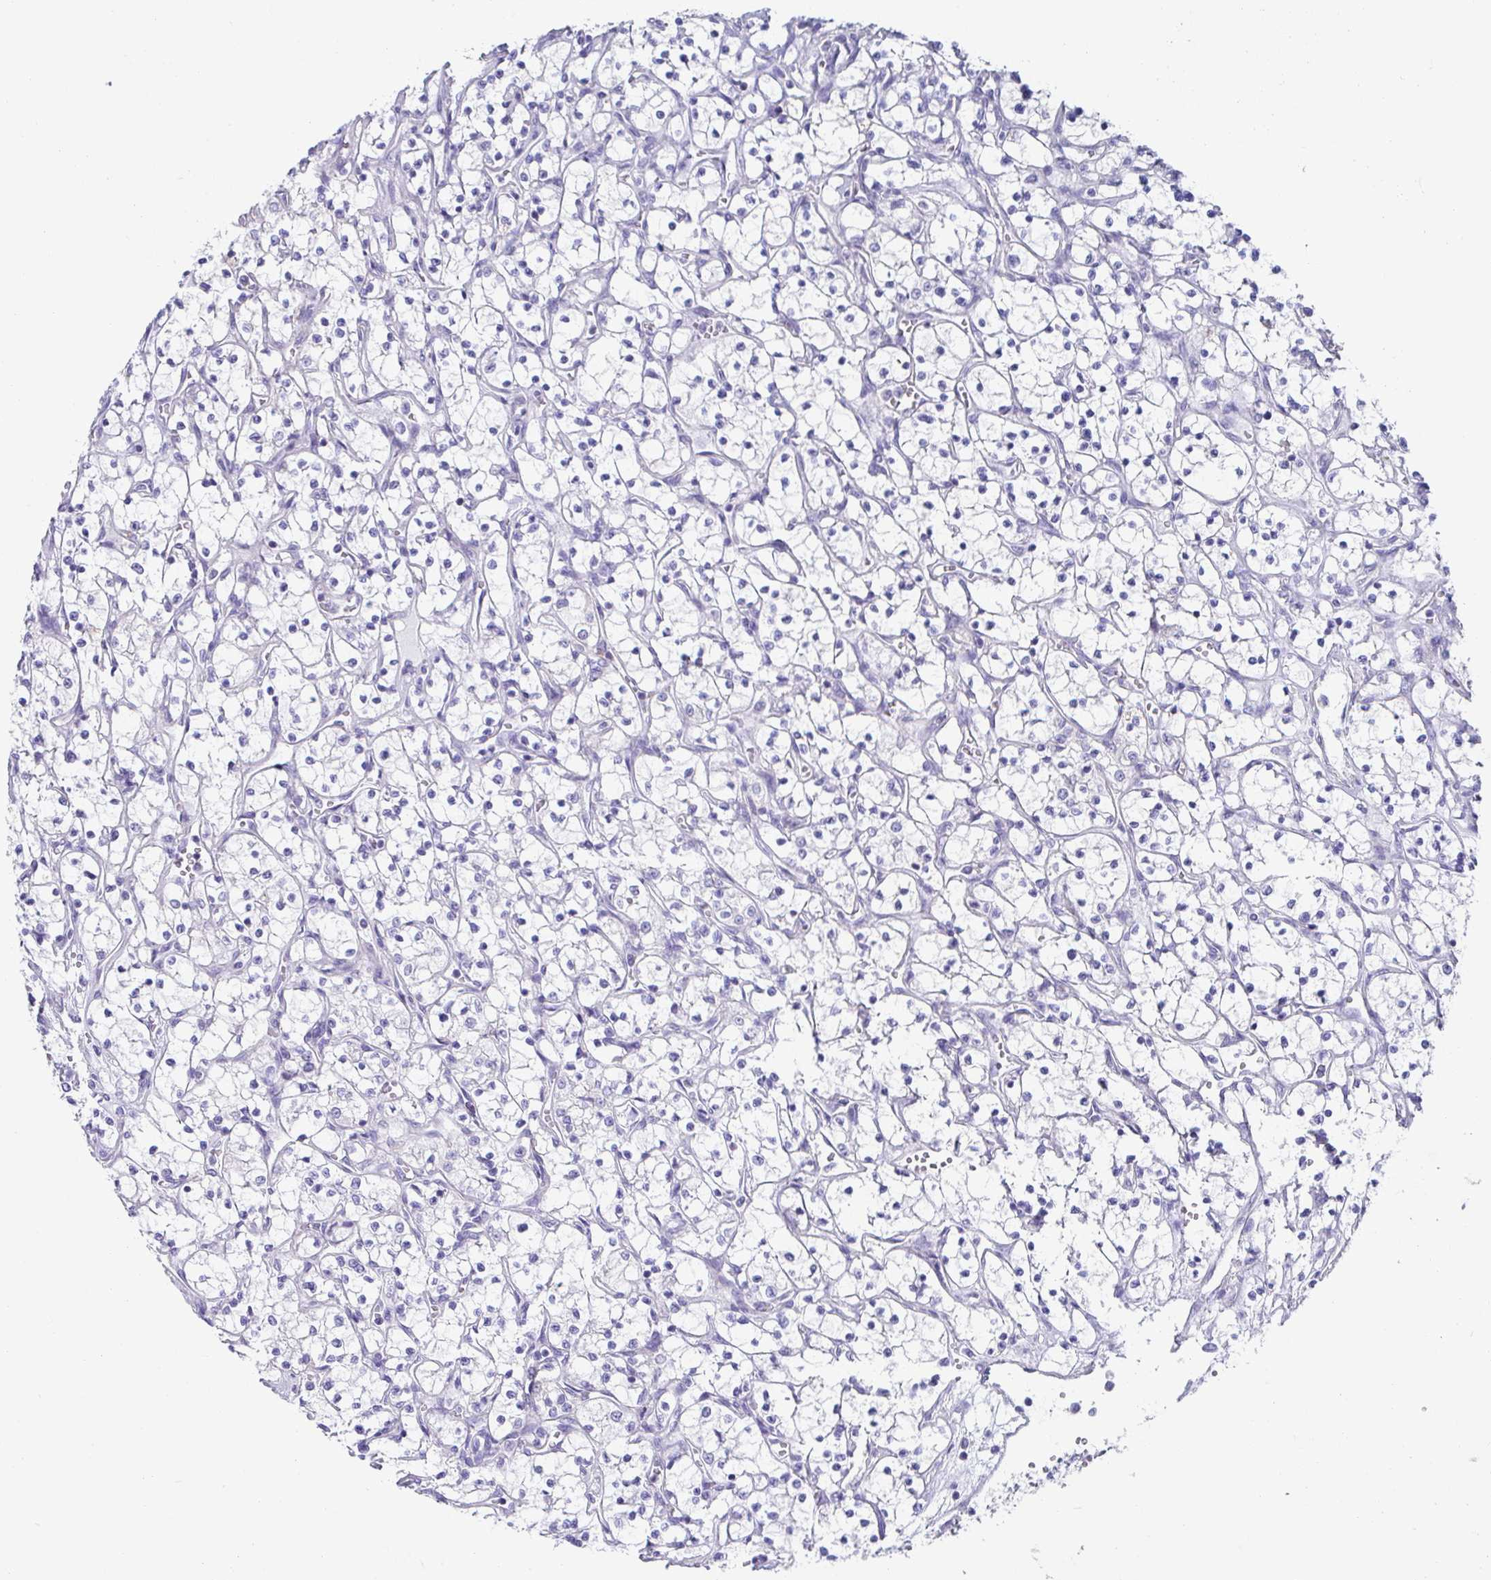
{"staining": {"intensity": "negative", "quantity": "none", "location": "none"}, "tissue": "renal cancer", "cell_type": "Tumor cells", "image_type": "cancer", "snomed": [{"axis": "morphology", "description": "Adenocarcinoma, NOS"}, {"axis": "topography", "description": "Kidney"}], "caption": "Immunohistochemistry histopathology image of human renal adenocarcinoma stained for a protein (brown), which shows no positivity in tumor cells.", "gene": "CXCR1", "patient": {"sex": "female", "age": 69}}